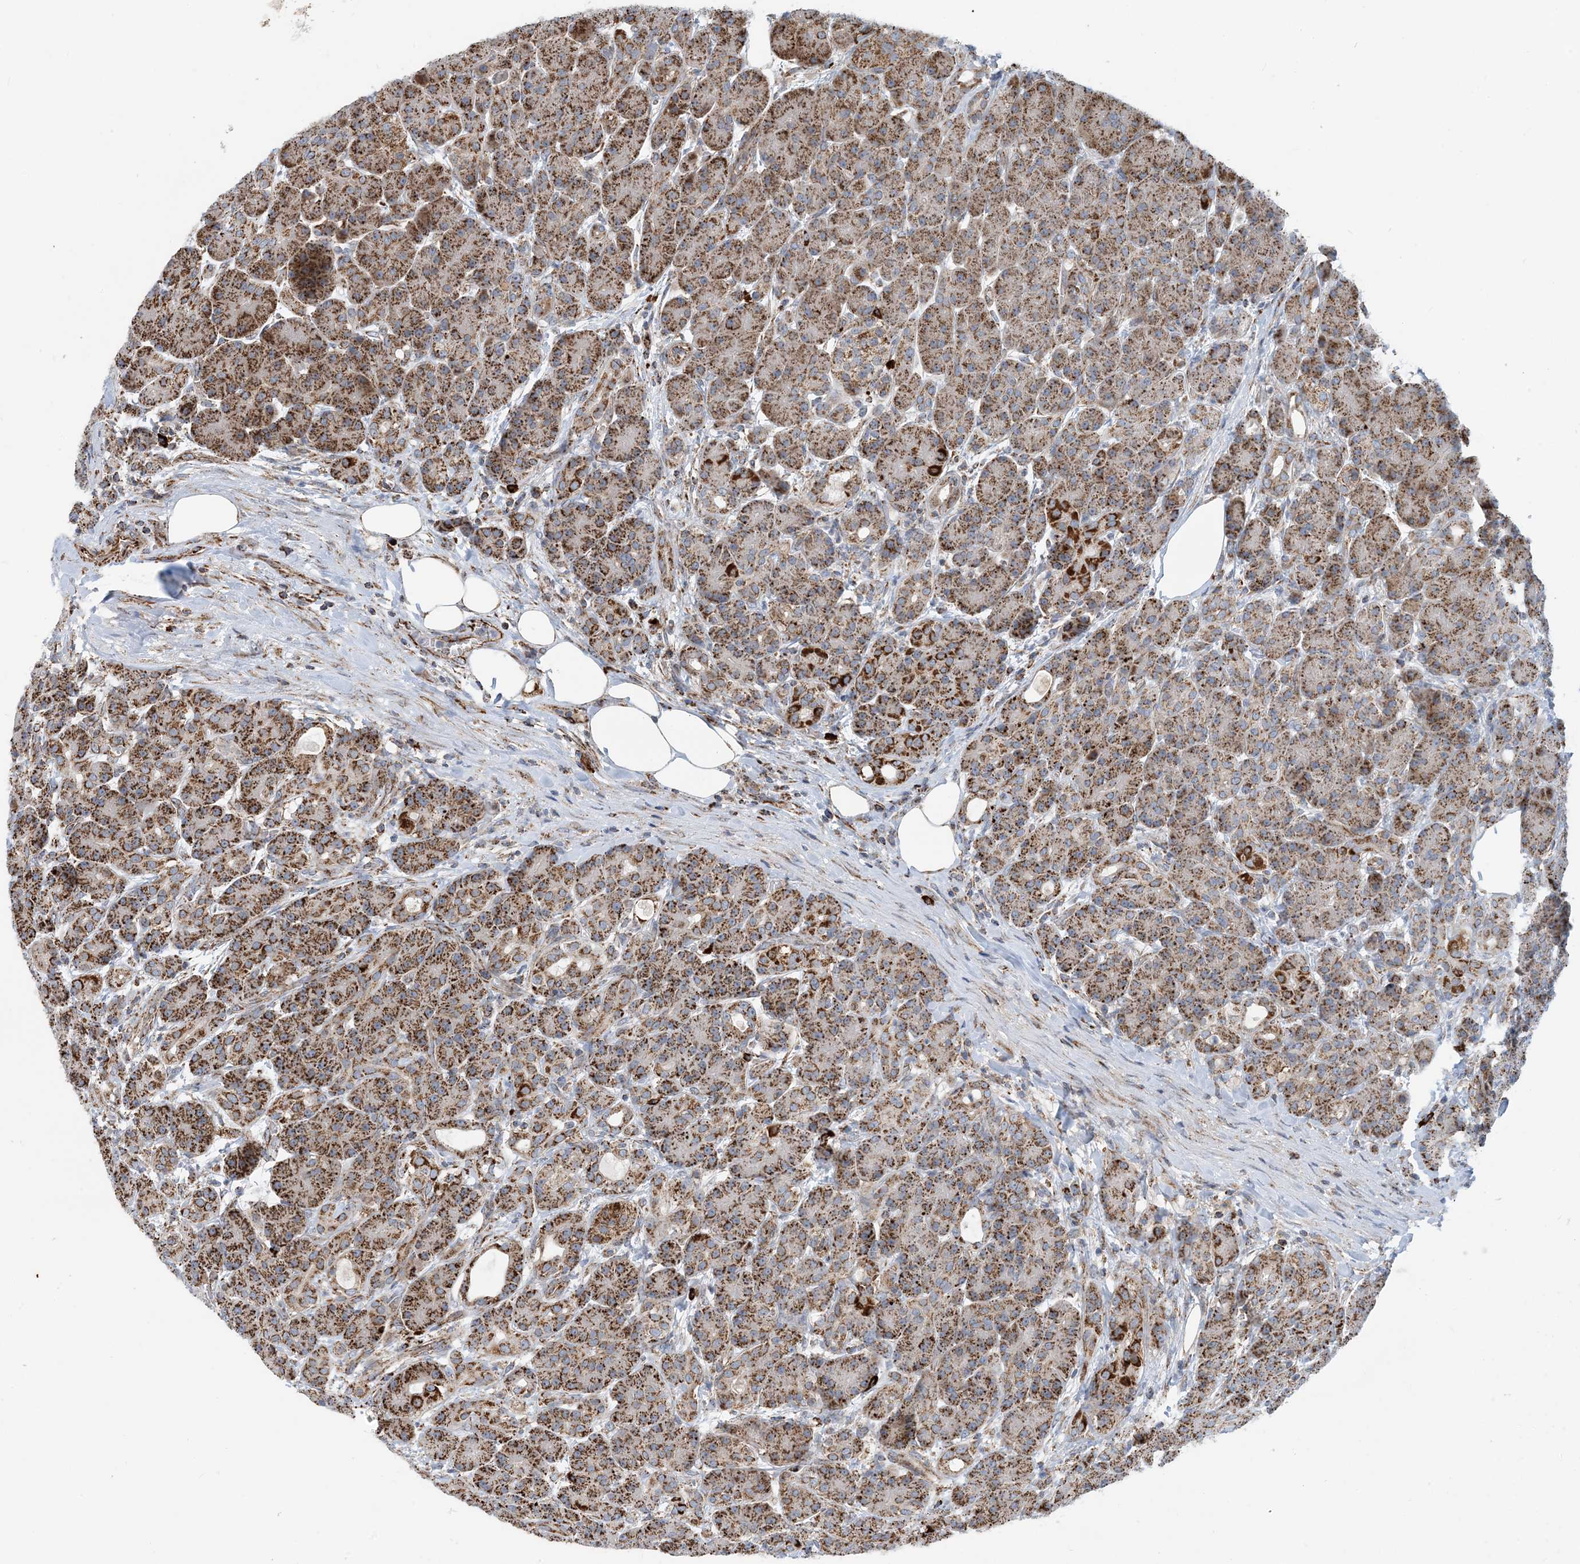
{"staining": {"intensity": "strong", "quantity": ">75%", "location": "cytoplasmic/membranous"}, "tissue": "pancreas", "cell_type": "Exocrine glandular cells", "image_type": "normal", "snomed": [{"axis": "morphology", "description": "Normal tissue, NOS"}, {"axis": "topography", "description": "Pancreas"}], "caption": "High-magnification brightfield microscopy of unremarkable pancreas stained with DAB (brown) and counterstained with hematoxylin (blue). exocrine glandular cells exhibit strong cytoplasmic/membranous staining is present in approximately>75% of cells.", "gene": "PCDHGA1", "patient": {"sex": "male", "age": 63}}